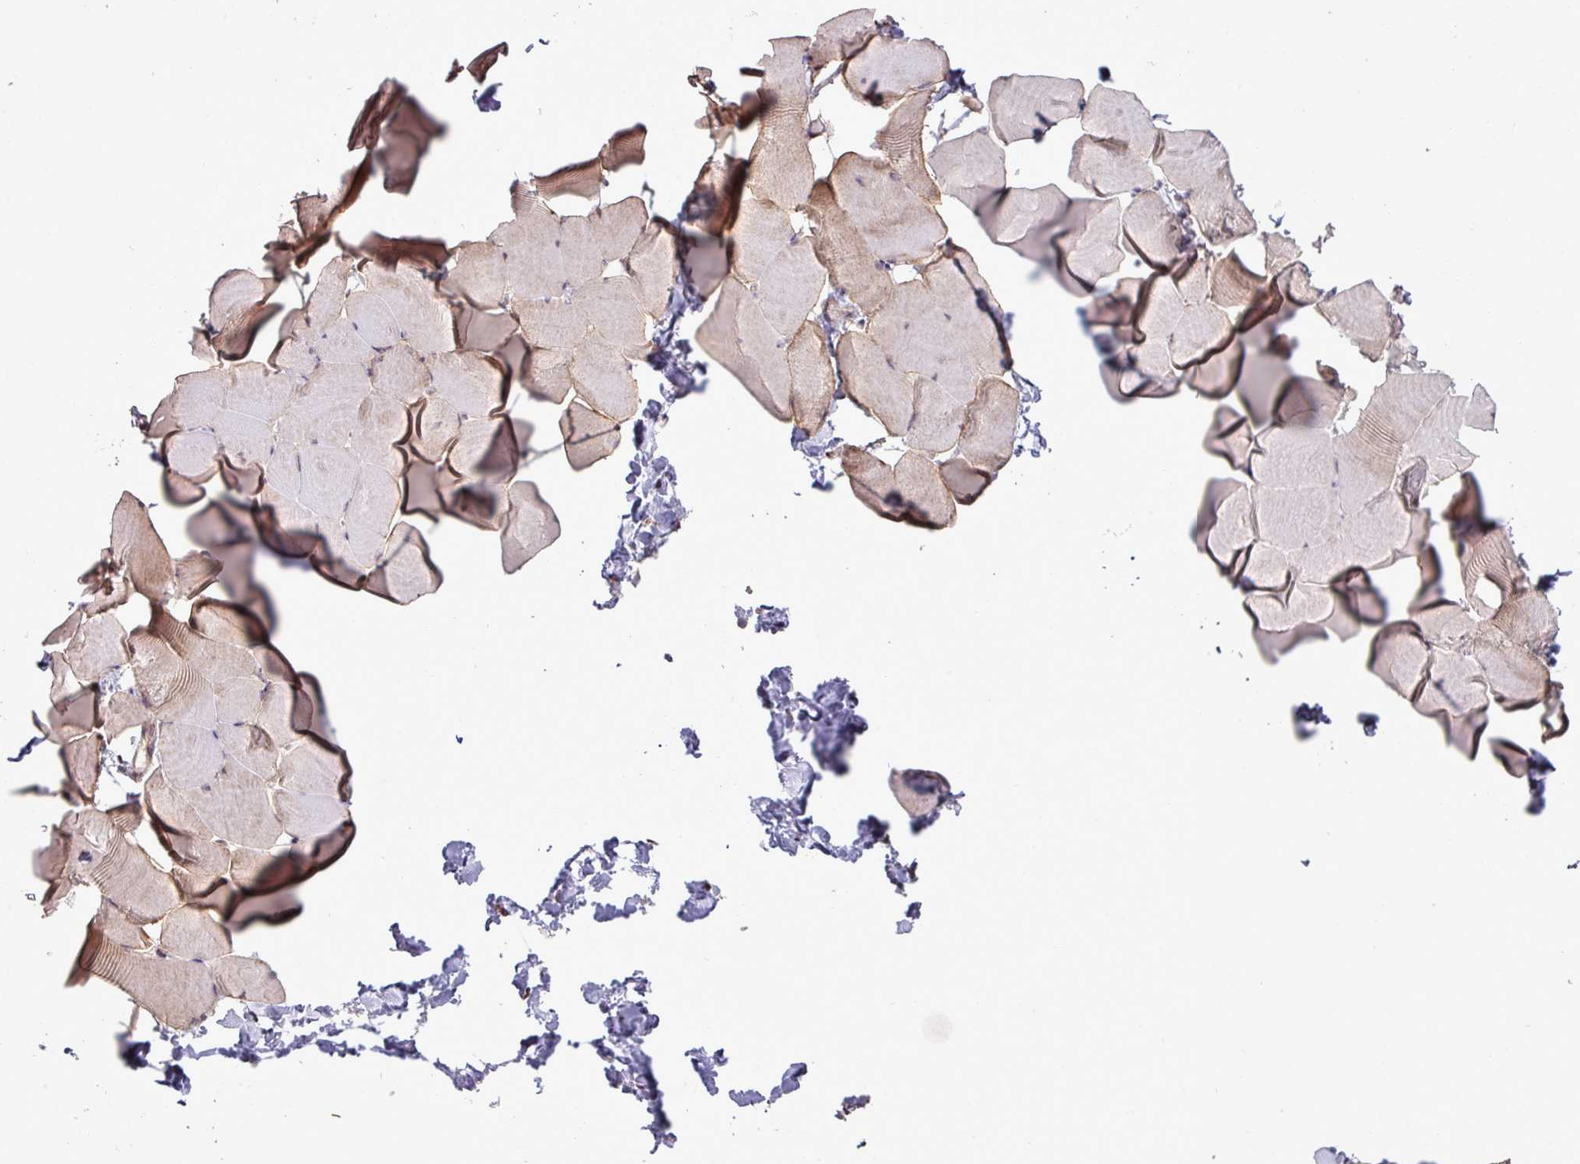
{"staining": {"intensity": "weak", "quantity": "25%-75%", "location": "cytoplasmic/membranous,nuclear"}, "tissue": "skeletal muscle", "cell_type": "Myocytes", "image_type": "normal", "snomed": [{"axis": "morphology", "description": "Normal tissue, NOS"}, {"axis": "topography", "description": "Skeletal muscle"}], "caption": "Myocytes display low levels of weak cytoplasmic/membranous,nuclear staining in about 25%-75% of cells in benign skeletal muscle.", "gene": "ZC2HC1C", "patient": {"sex": "male", "age": 25}}